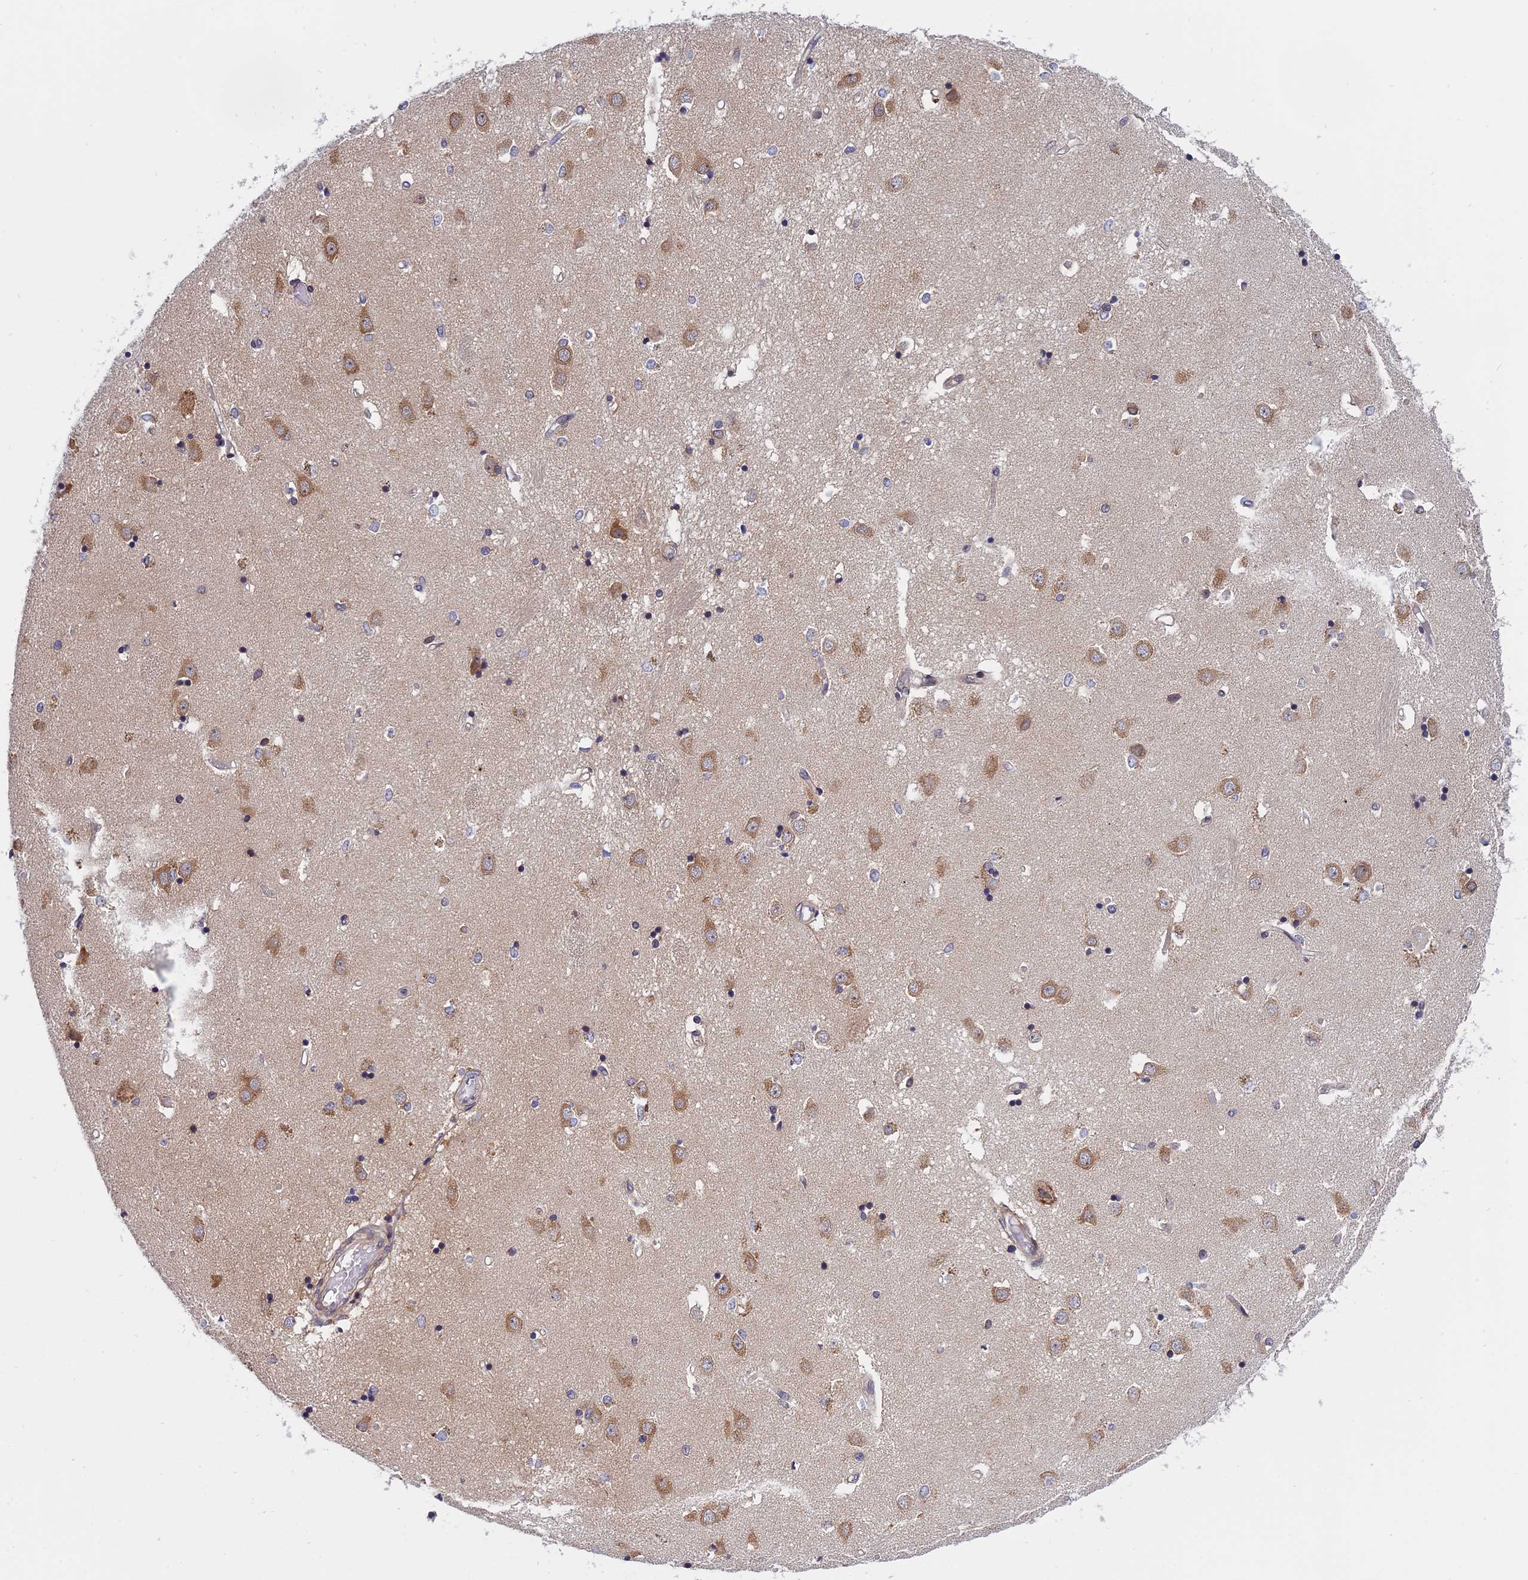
{"staining": {"intensity": "weak", "quantity": "<25%", "location": "cytoplasmic/membranous"}, "tissue": "caudate", "cell_type": "Glial cells", "image_type": "normal", "snomed": [{"axis": "morphology", "description": "Normal tissue, NOS"}, {"axis": "topography", "description": "Lateral ventricle wall"}], "caption": "DAB (3,3'-diaminobenzidine) immunohistochemical staining of normal caudate shows no significant expression in glial cells. Brightfield microscopy of immunohistochemistry (IHC) stained with DAB (3,3'-diaminobenzidine) (brown) and hematoxylin (blue), captured at high magnification.", "gene": "NAA10", "patient": {"sex": "male", "age": 45}}